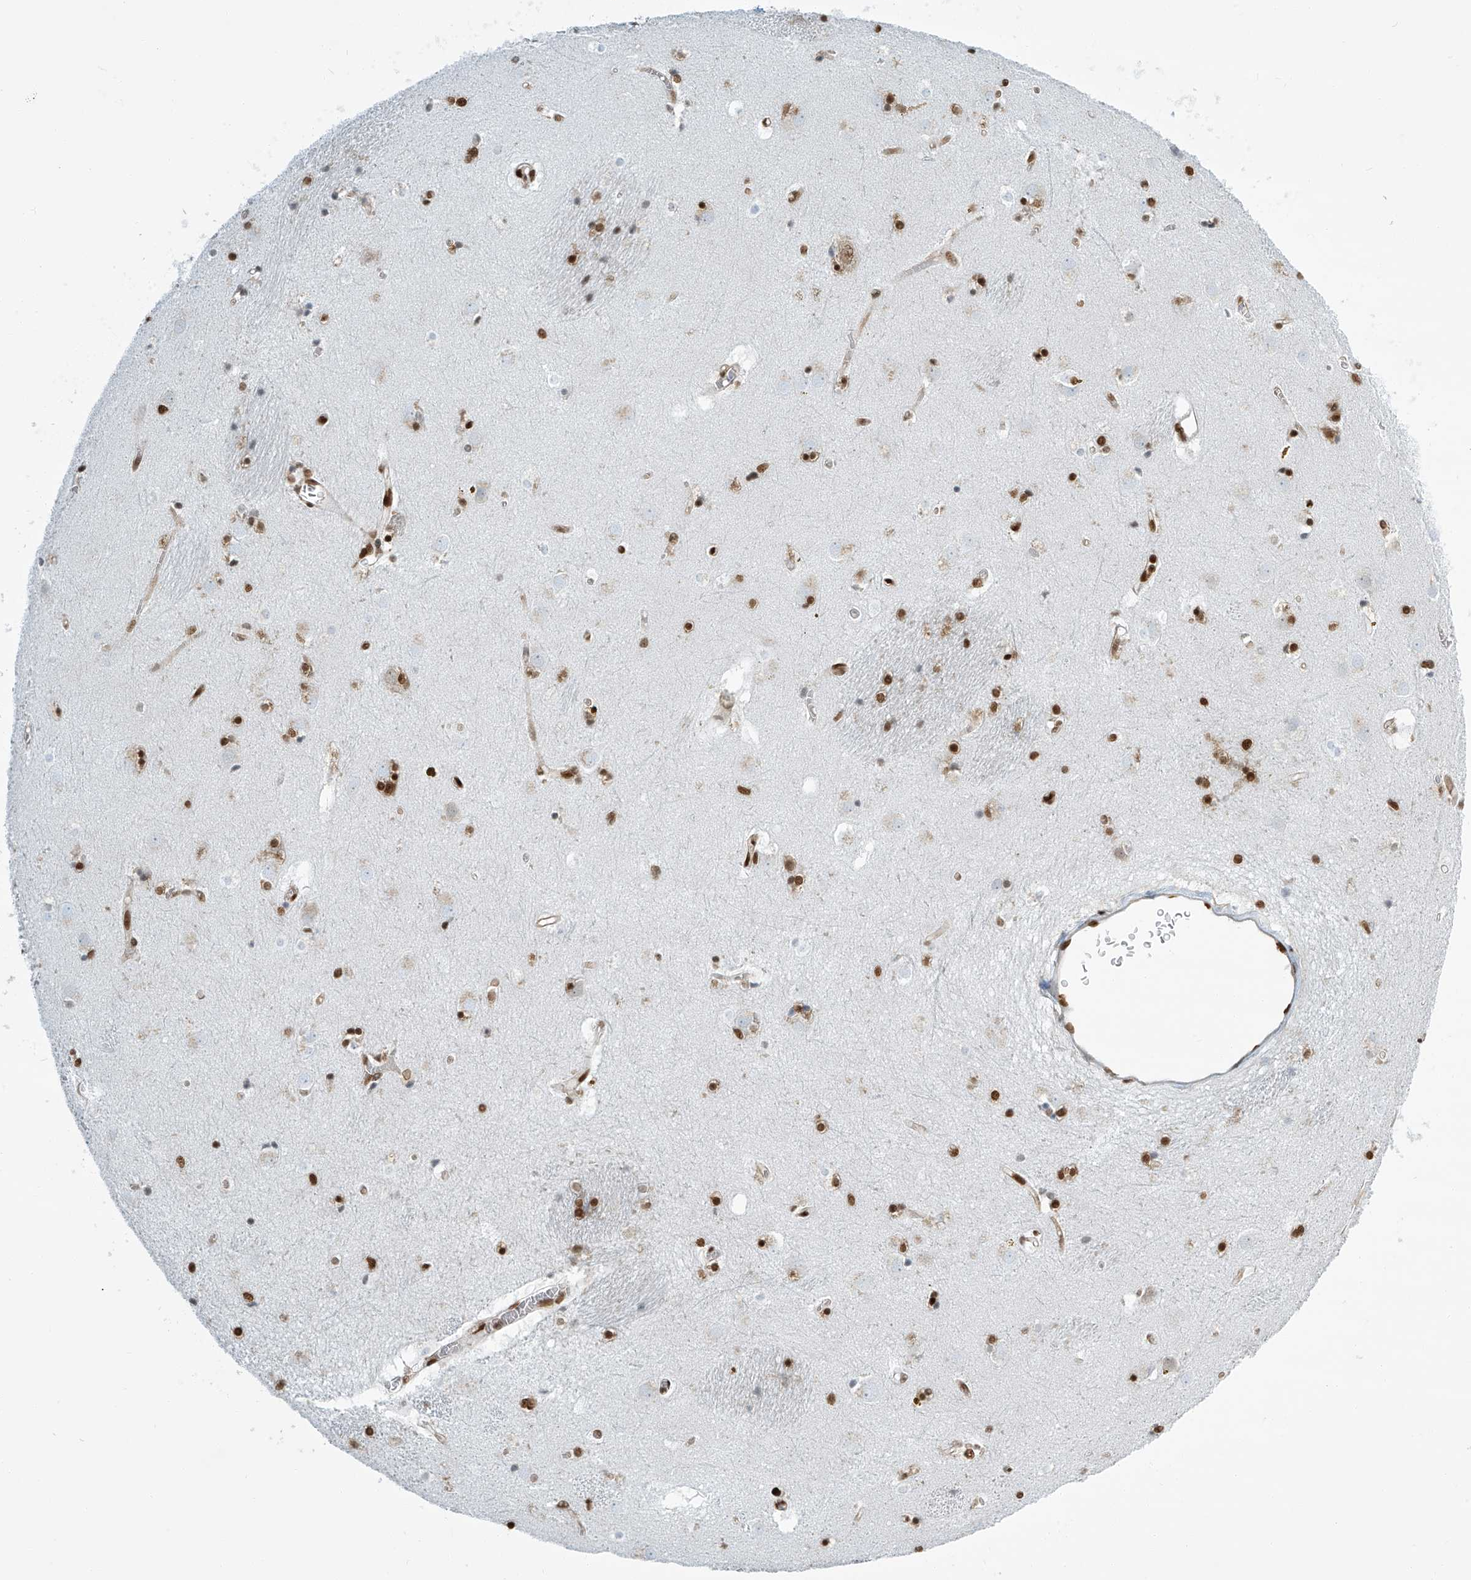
{"staining": {"intensity": "strong", "quantity": "25%-75%", "location": "nuclear"}, "tissue": "caudate", "cell_type": "Glial cells", "image_type": "normal", "snomed": [{"axis": "morphology", "description": "Normal tissue, NOS"}, {"axis": "topography", "description": "Lateral ventricle wall"}], "caption": "Brown immunohistochemical staining in benign human caudate displays strong nuclear expression in approximately 25%-75% of glial cells.", "gene": "ENSG00000257390", "patient": {"sex": "male", "age": 70}}